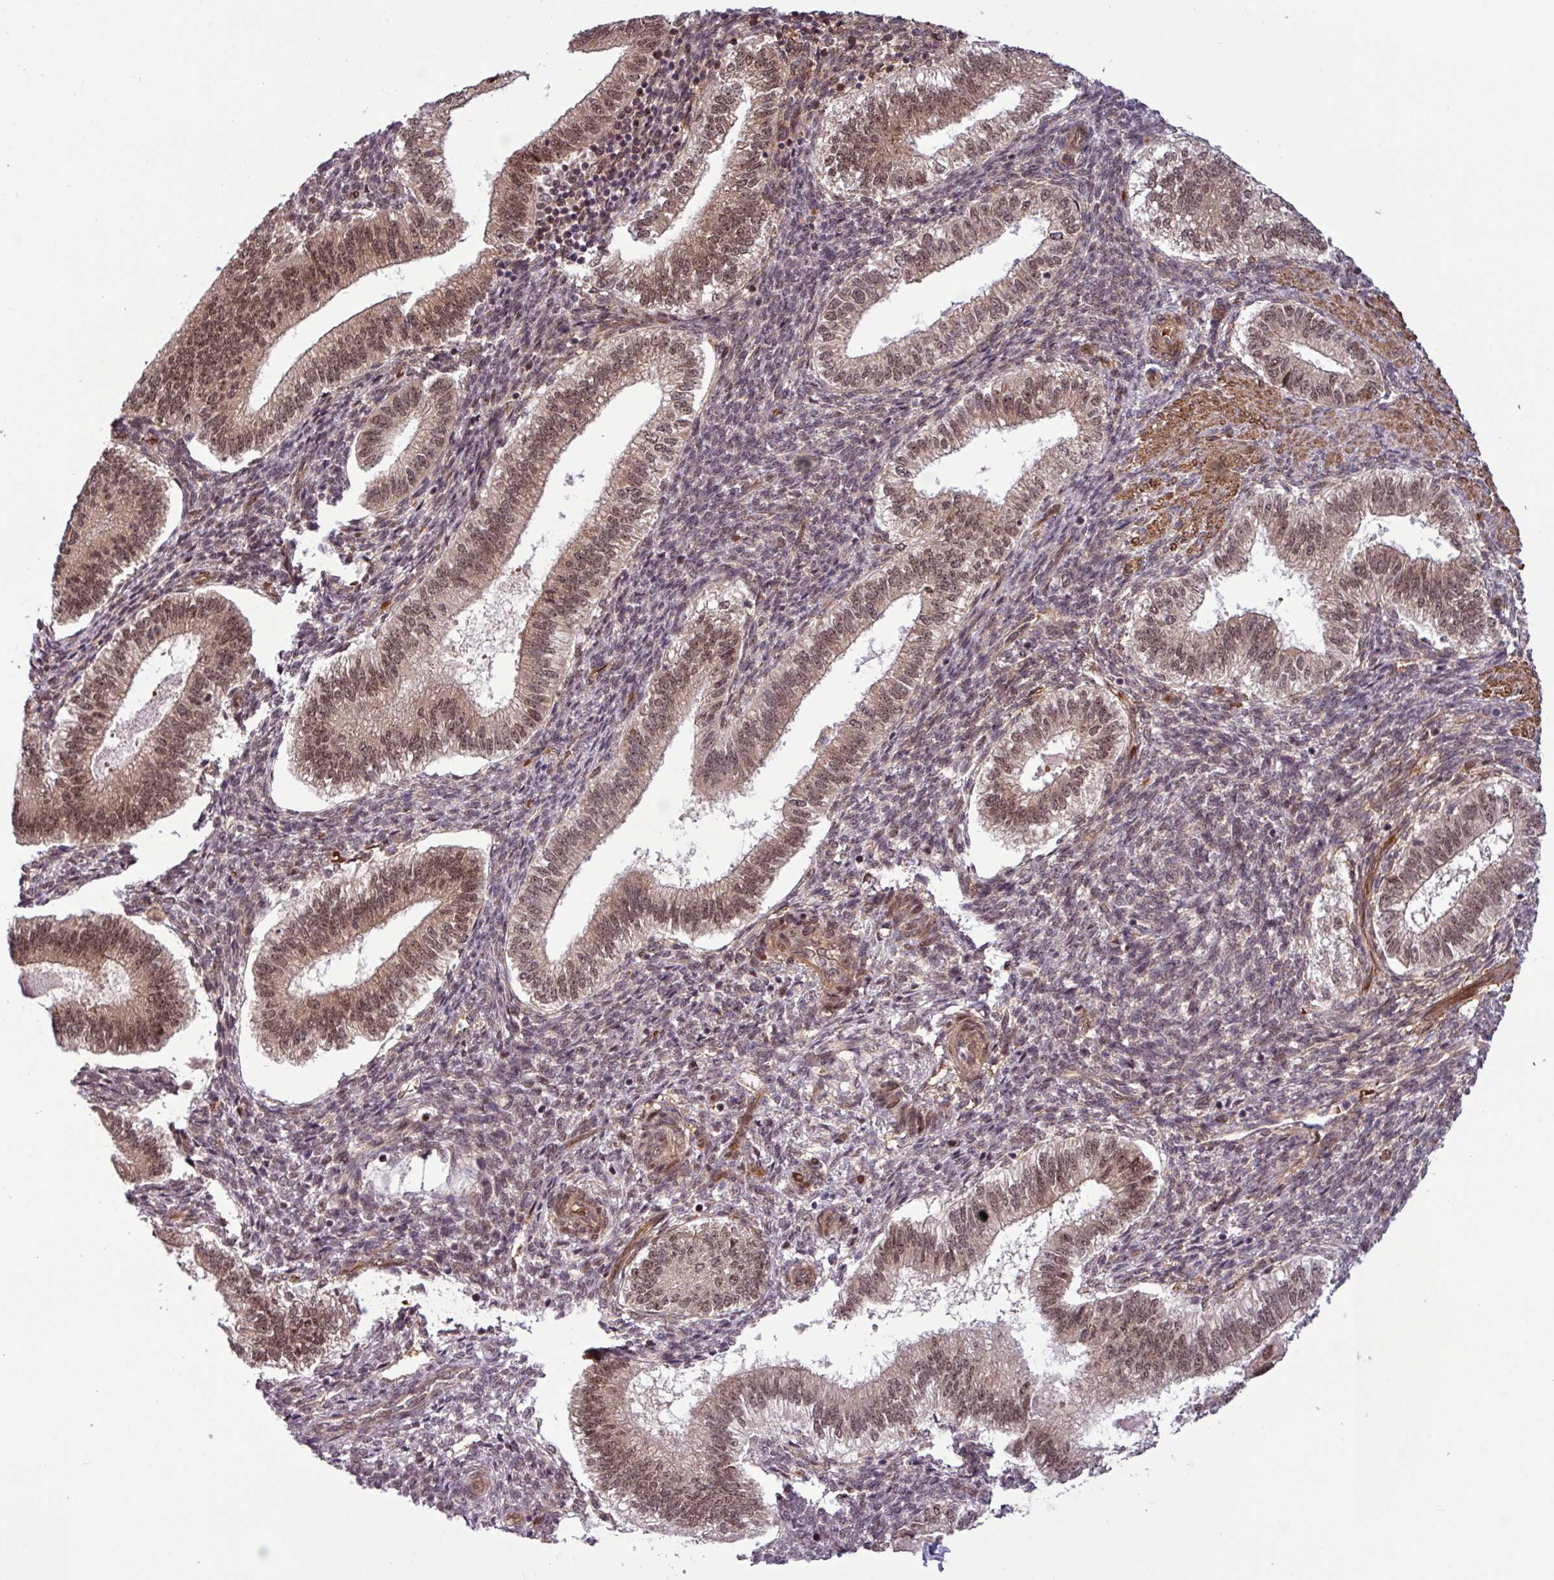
{"staining": {"intensity": "moderate", "quantity": "25%-75%", "location": "cytoplasmic/membranous"}, "tissue": "endometrium", "cell_type": "Cells in endometrial stroma", "image_type": "normal", "snomed": [{"axis": "morphology", "description": "Normal tissue, NOS"}, {"axis": "topography", "description": "Endometrium"}], "caption": "This is a micrograph of immunohistochemistry staining of benign endometrium, which shows moderate expression in the cytoplasmic/membranous of cells in endometrial stroma.", "gene": "C7orf50", "patient": {"sex": "female", "age": 25}}